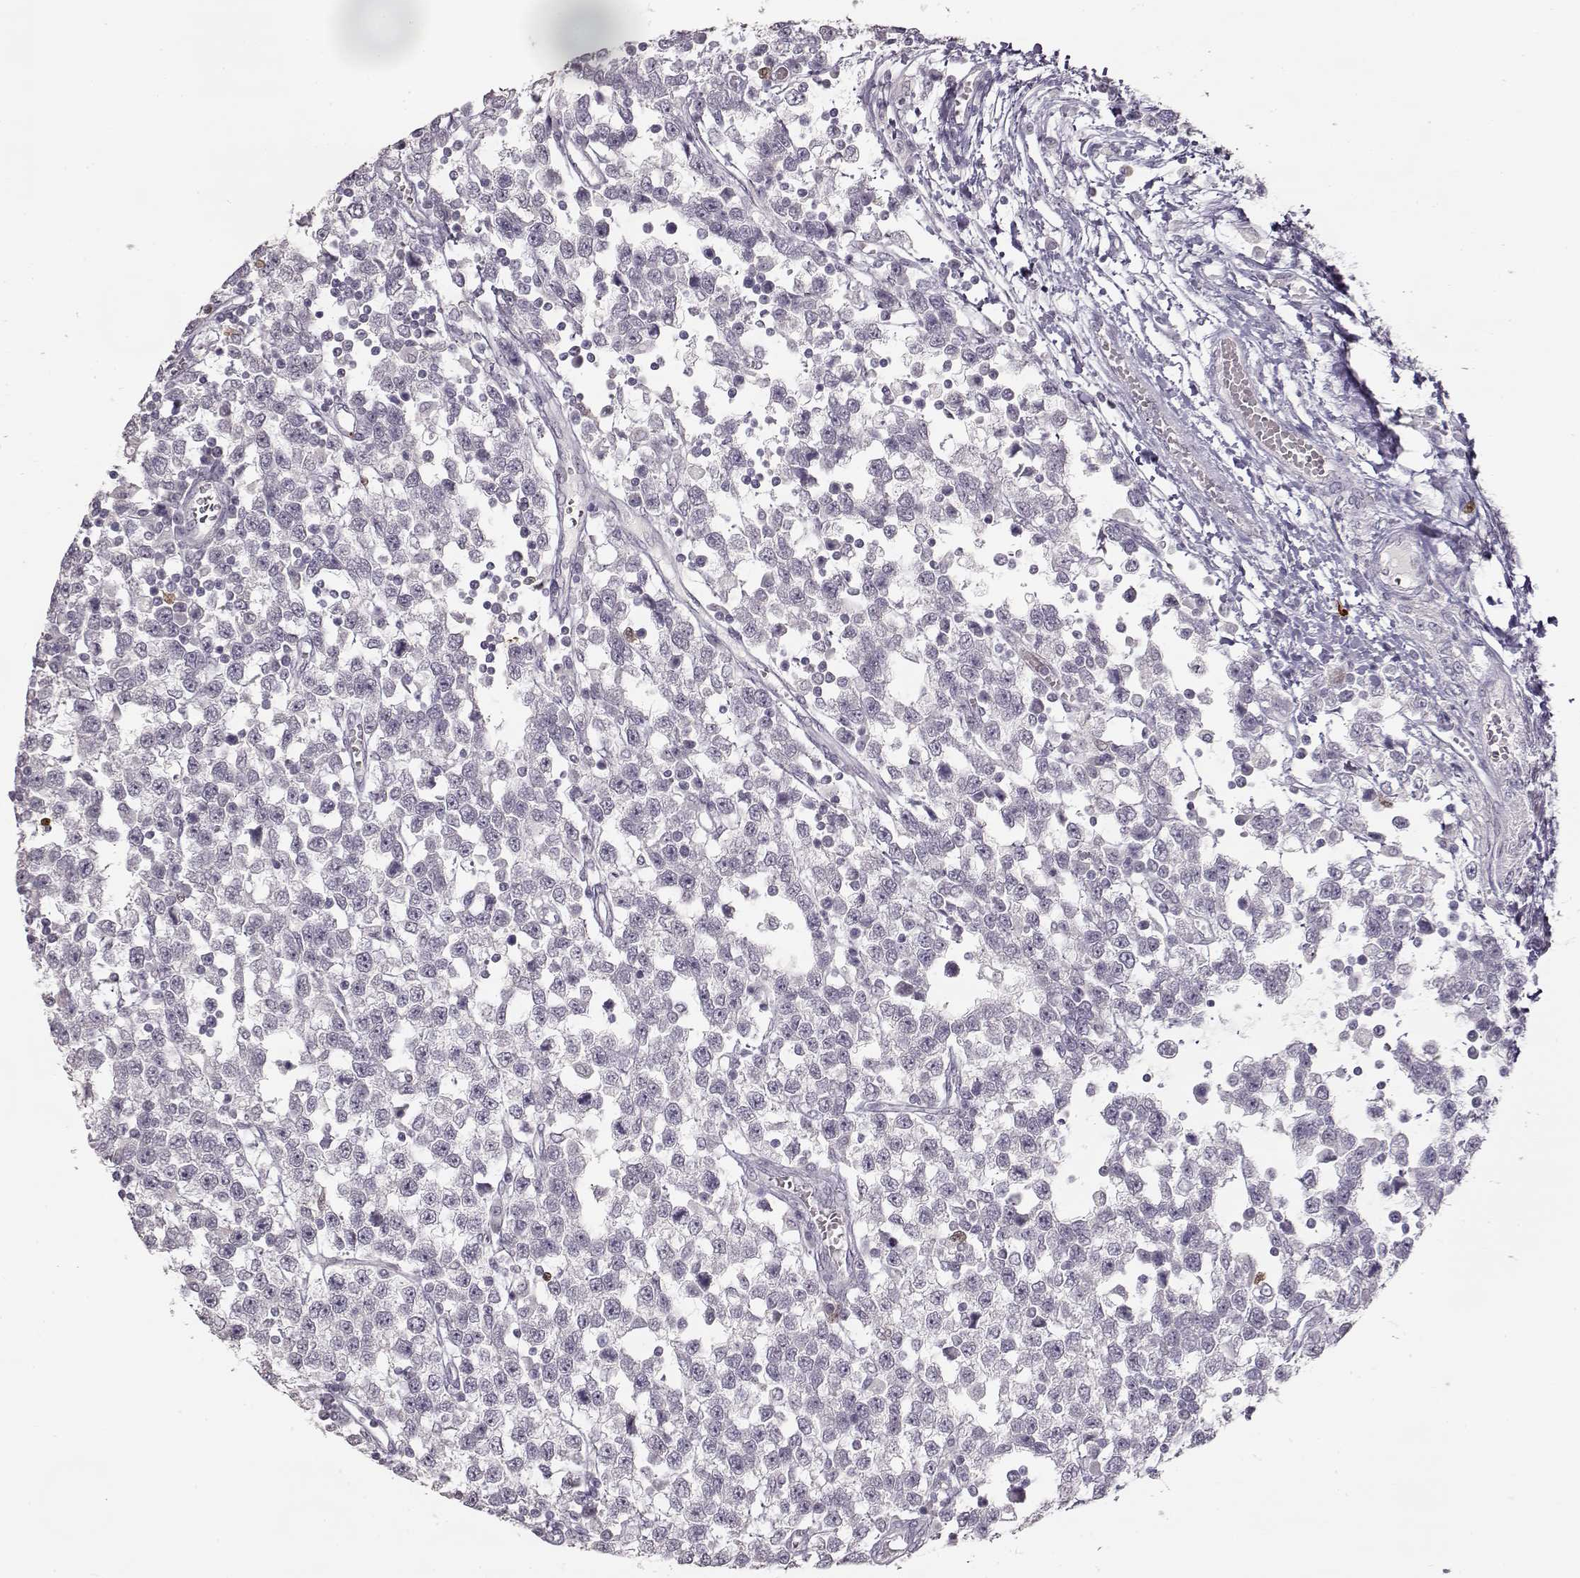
{"staining": {"intensity": "negative", "quantity": "none", "location": "none"}, "tissue": "testis cancer", "cell_type": "Tumor cells", "image_type": "cancer", "snomed": [{"axis": "morphology", "description": "Seminoma, NOS"}, {"axis": "topography", "description": "Testis"}], "caption": "This is an immunohistochemistry histopathology image of seminoma (testis). There is no expression in tumor cells.", "gene": "S100B", "patient": {"sex": "male", "age": 34}}